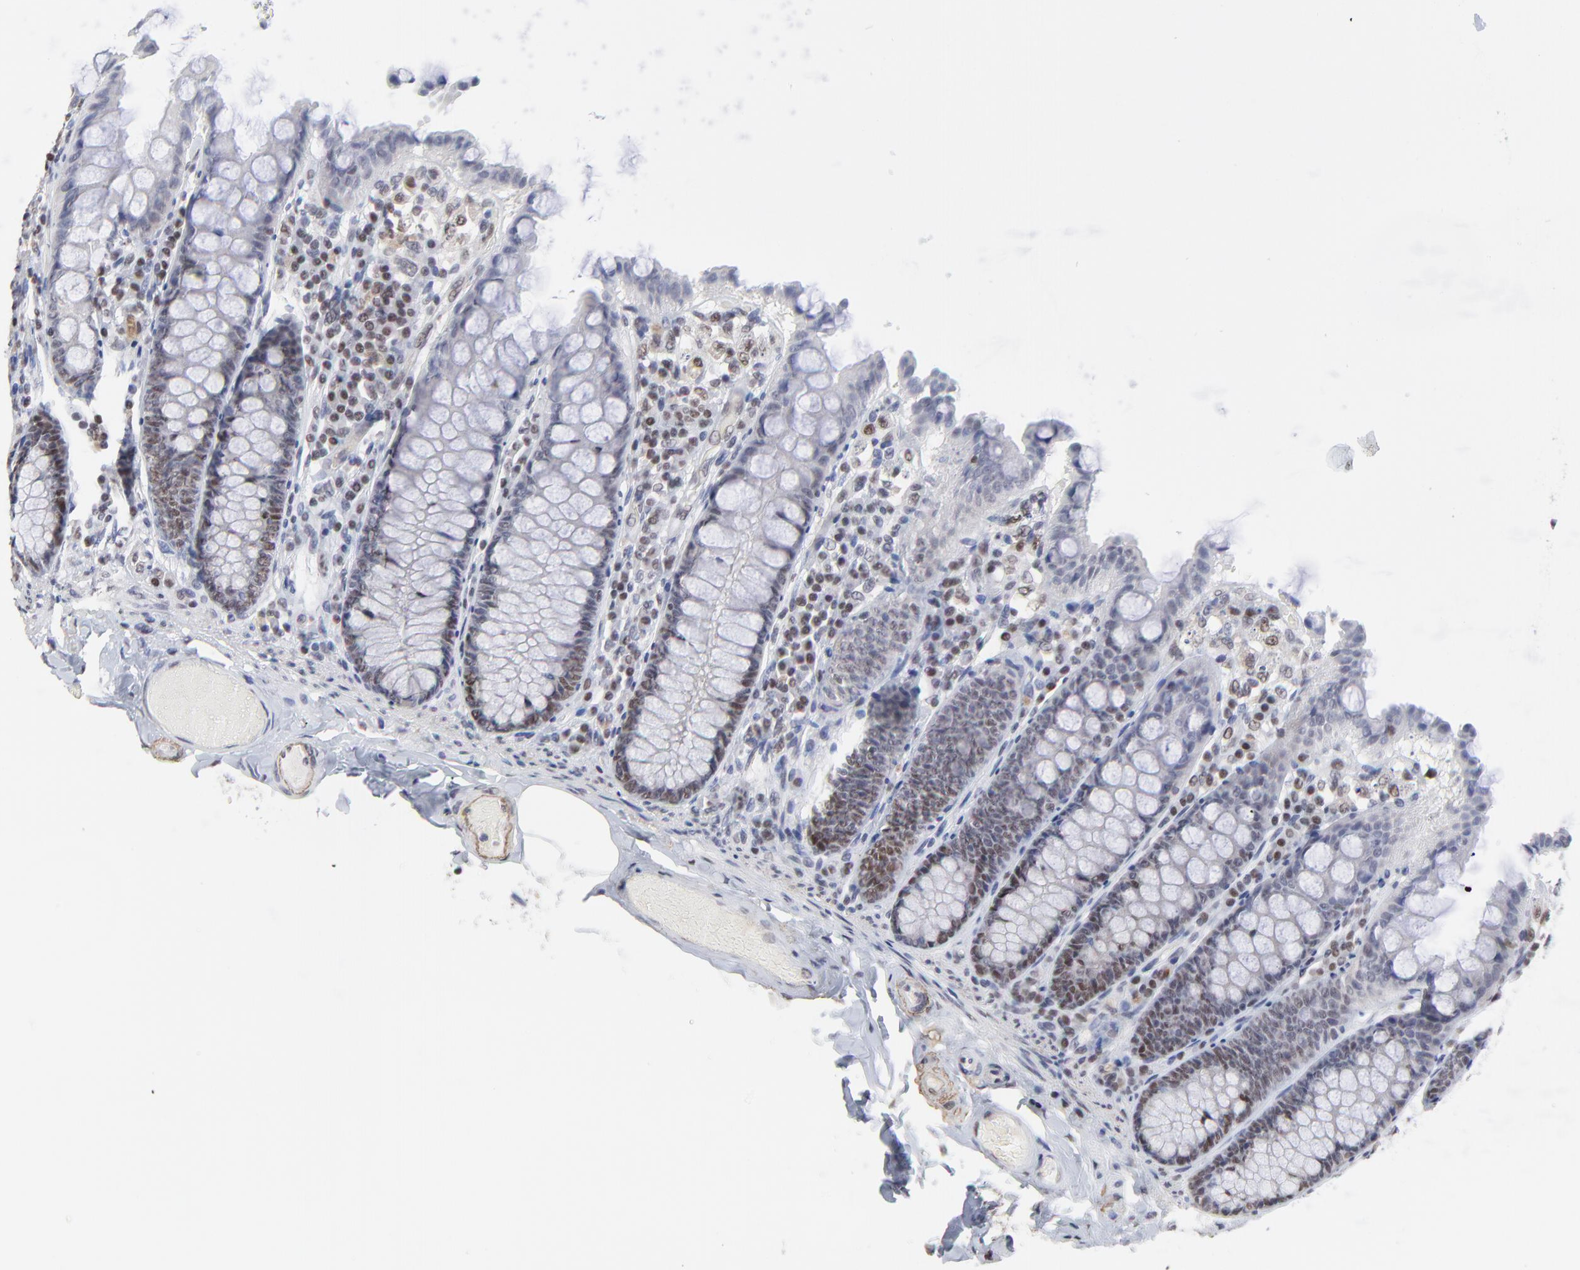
{"staining": {"intensity": "negative", "quantity": "none", "location": "none"}, "tissue": "colon", "cell_type": "Endothelial cells", "image_type": "normal", "snomed": [{"axis": "morphology", "description": "Normal tissue, NOS"}, {"axis": "topography", "description": "Colon"}], "caption": "Immunohistochemistry (IHC) of normal colon exhibits no expression in endothelial cells. (Brightfield microscopy of DAB (3,3'-diaminobenzidine) immunohistochemistry (IHC) at high magnification).", "gene": "OGFOD1", "patient": {"sex": "female", "age": 61}}